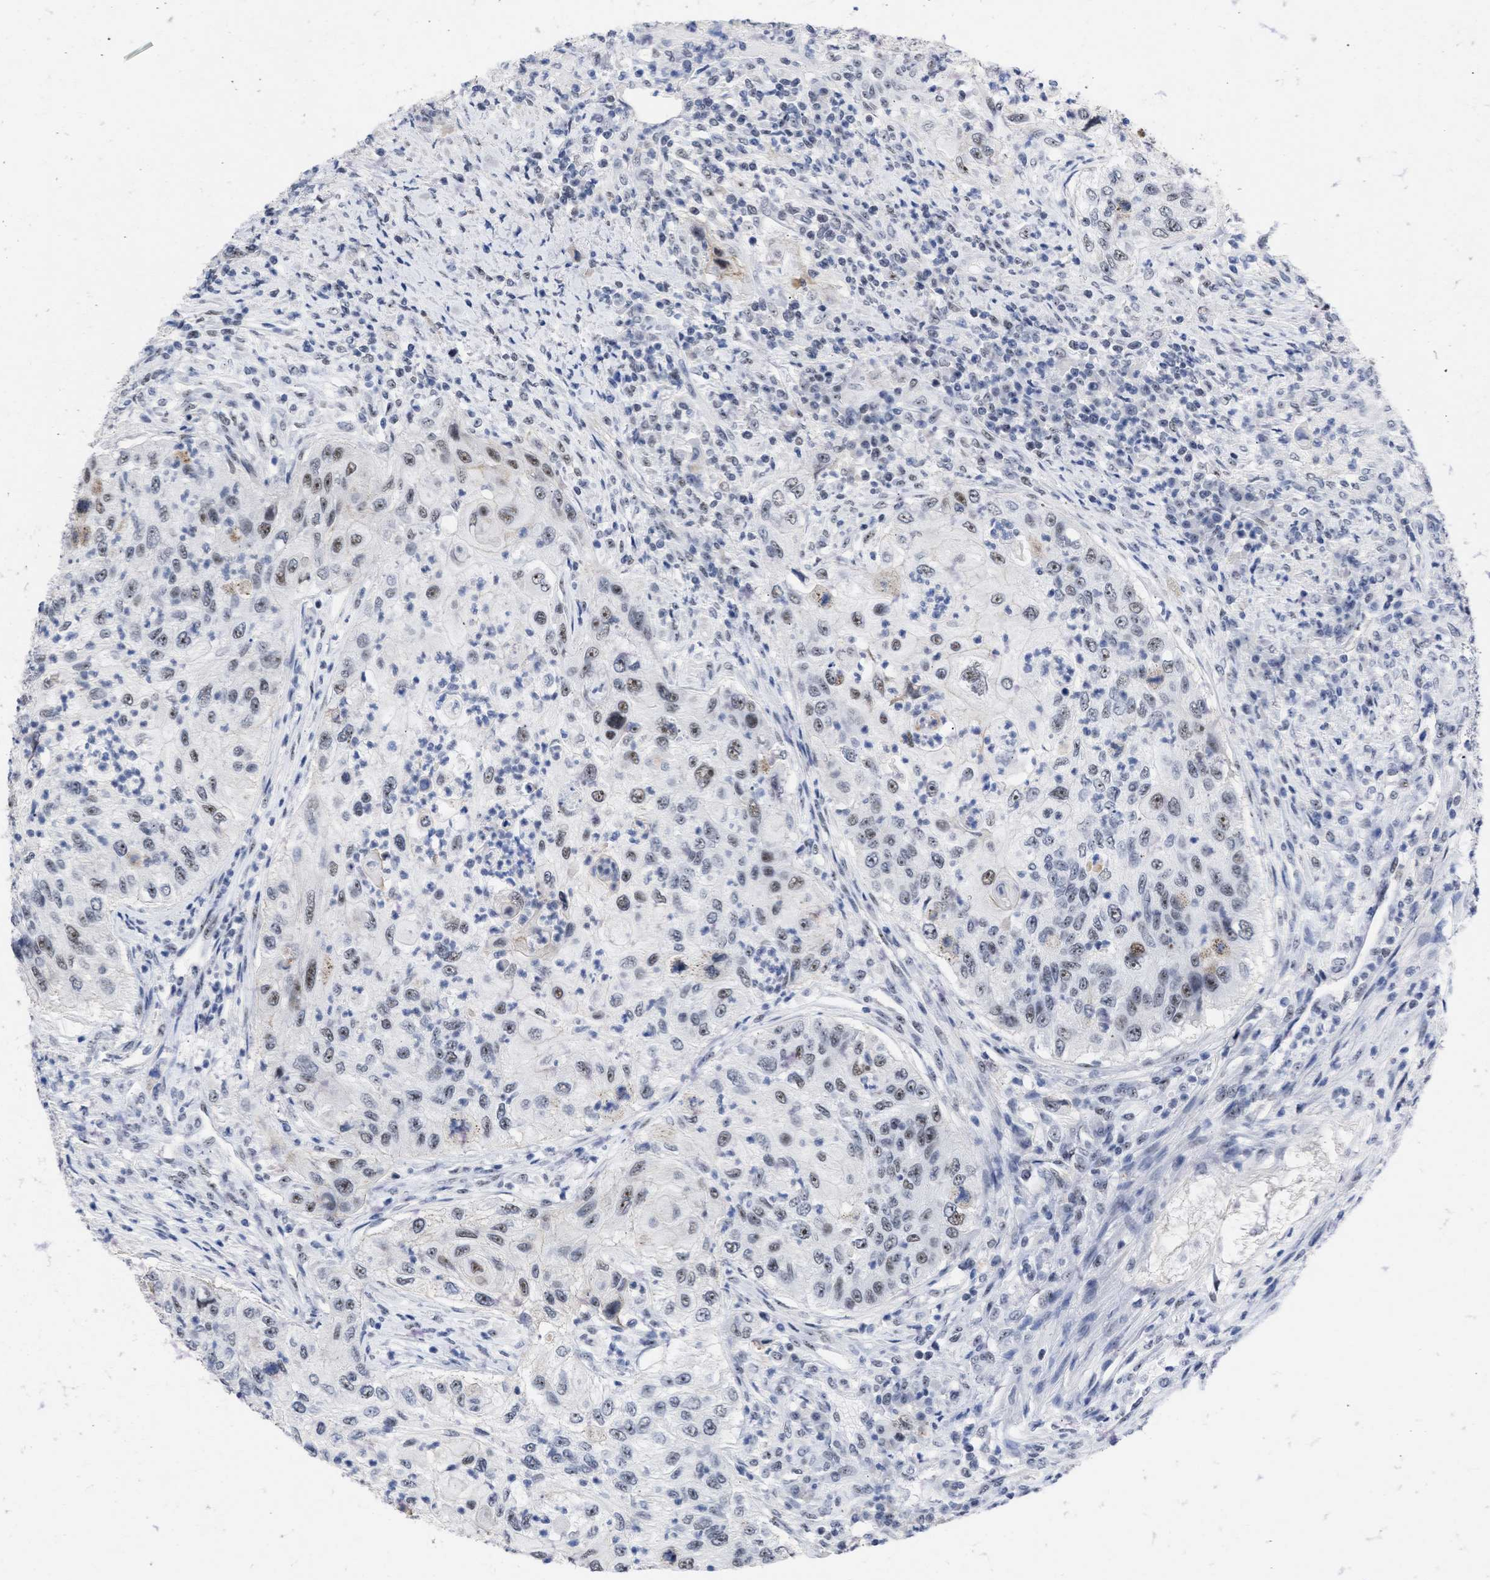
{"staining": {"intensity": "moderate", "quantity": "25%-75%", "location": "nuclear"}, "tissue": "urothelial cancer", "cell_type": "Tumor cells", "image_type": "cancer", "snomed": [{"axis": "morphology", "description": "Urothelial carcinoma, High grade"}, {"axis": "topography", "description": "Urinary bladder"}], "caption": "Brown immunohistochemical staining in human high-grade urothelial carcinoma reveals moderate nuclear staining in approximately 25%-75% of tumor cells.", "gene": "DDX41", "patient": {"sex": "female", "age": 60}}